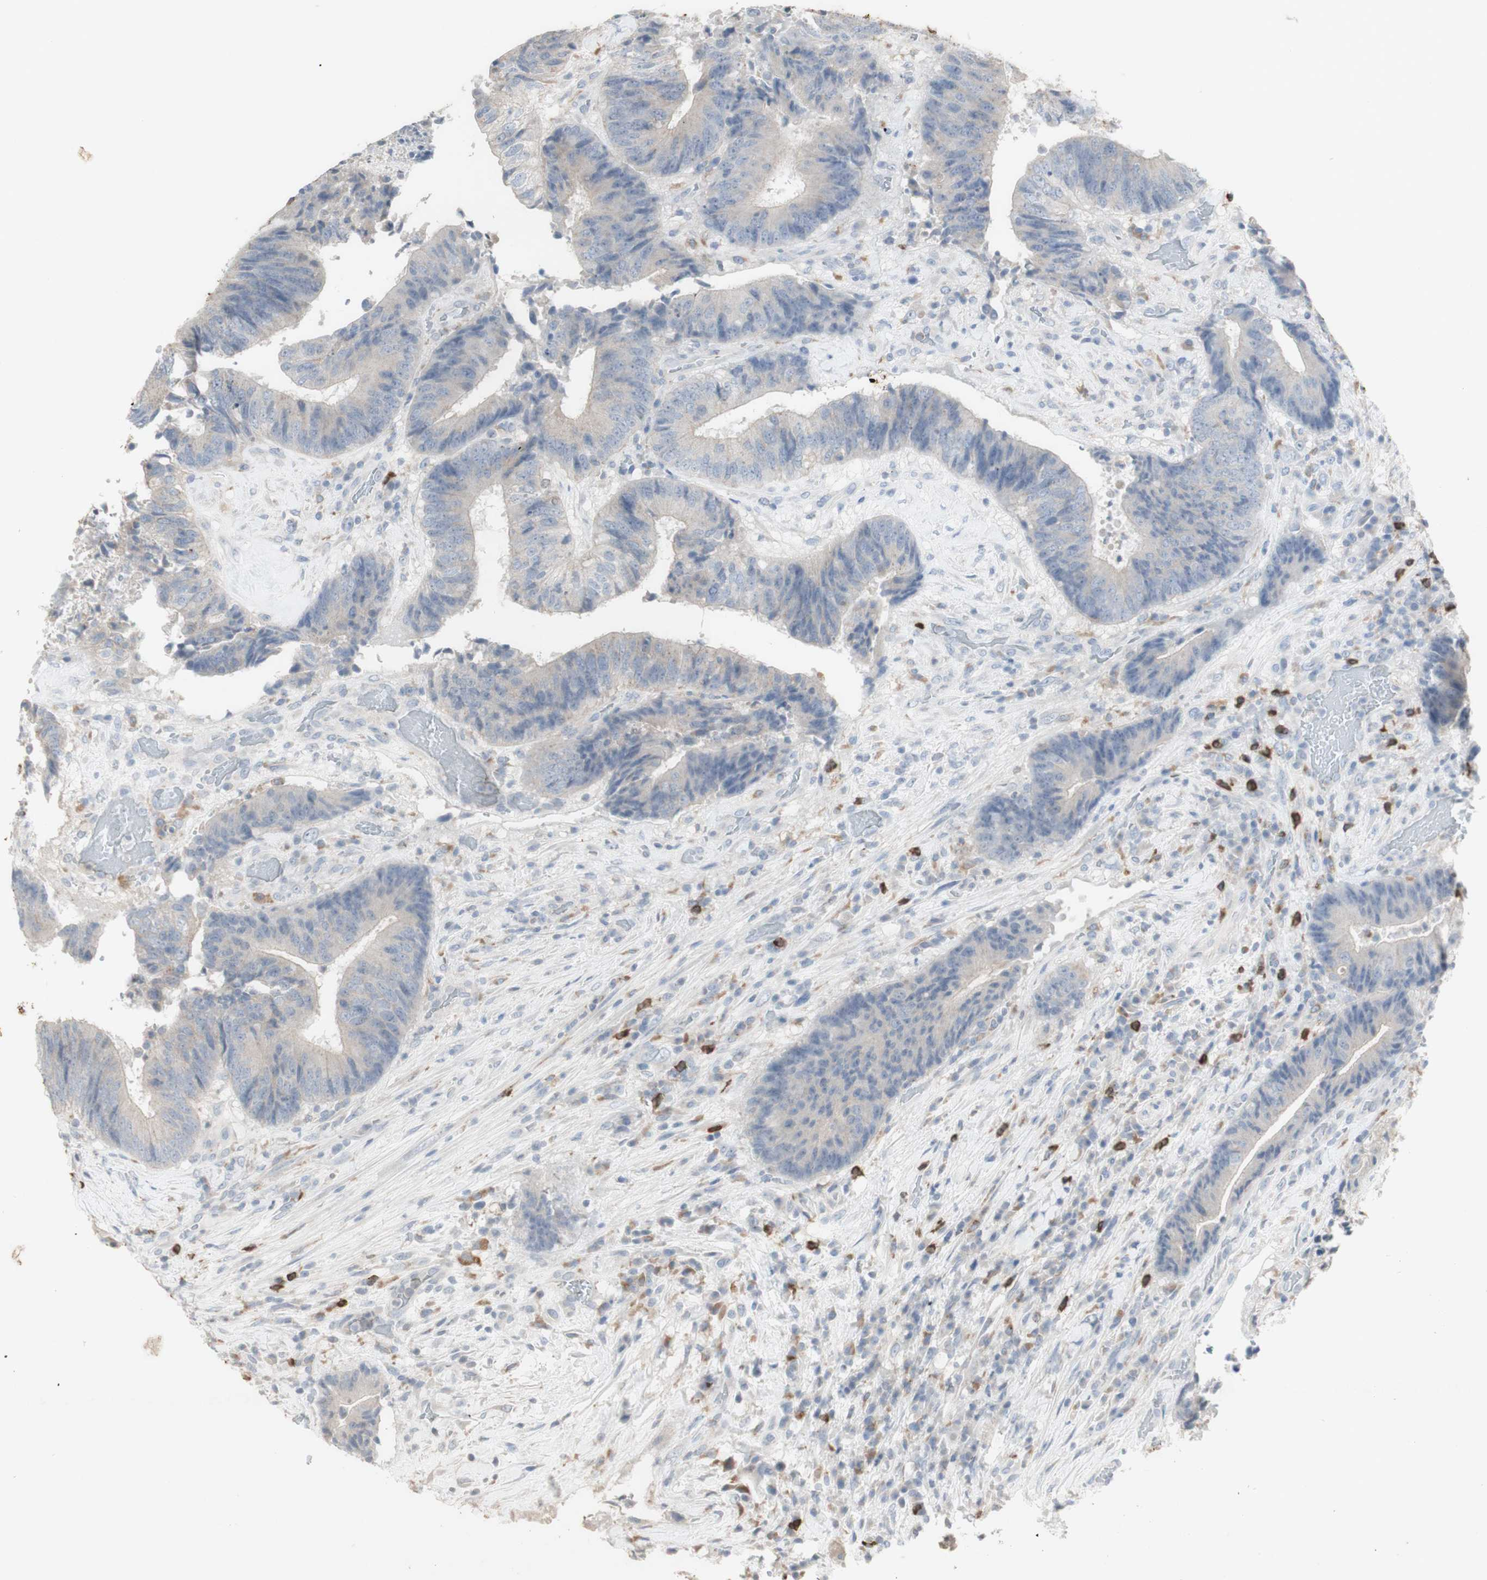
{"staining": {"intensity": "weak", "quantity": "<25%", "location": "cytoplasmic/membranous"}, "tissue": "colorectal cancer", "cell_type": "Tumor cells", "image_type": "cancer", "snomed": [{"axis": "morphology", "description": "Adenocarcinoma, NOS"}, {"axis": "topography", "description": "Rectum"}], "caption": "This is an IHC histopathology image of colorectal adenocarcinoma. There is no staining in tumor cells.", "gene": "ATP6V1B1", "patient": {"sex": "male", "age": 72}}